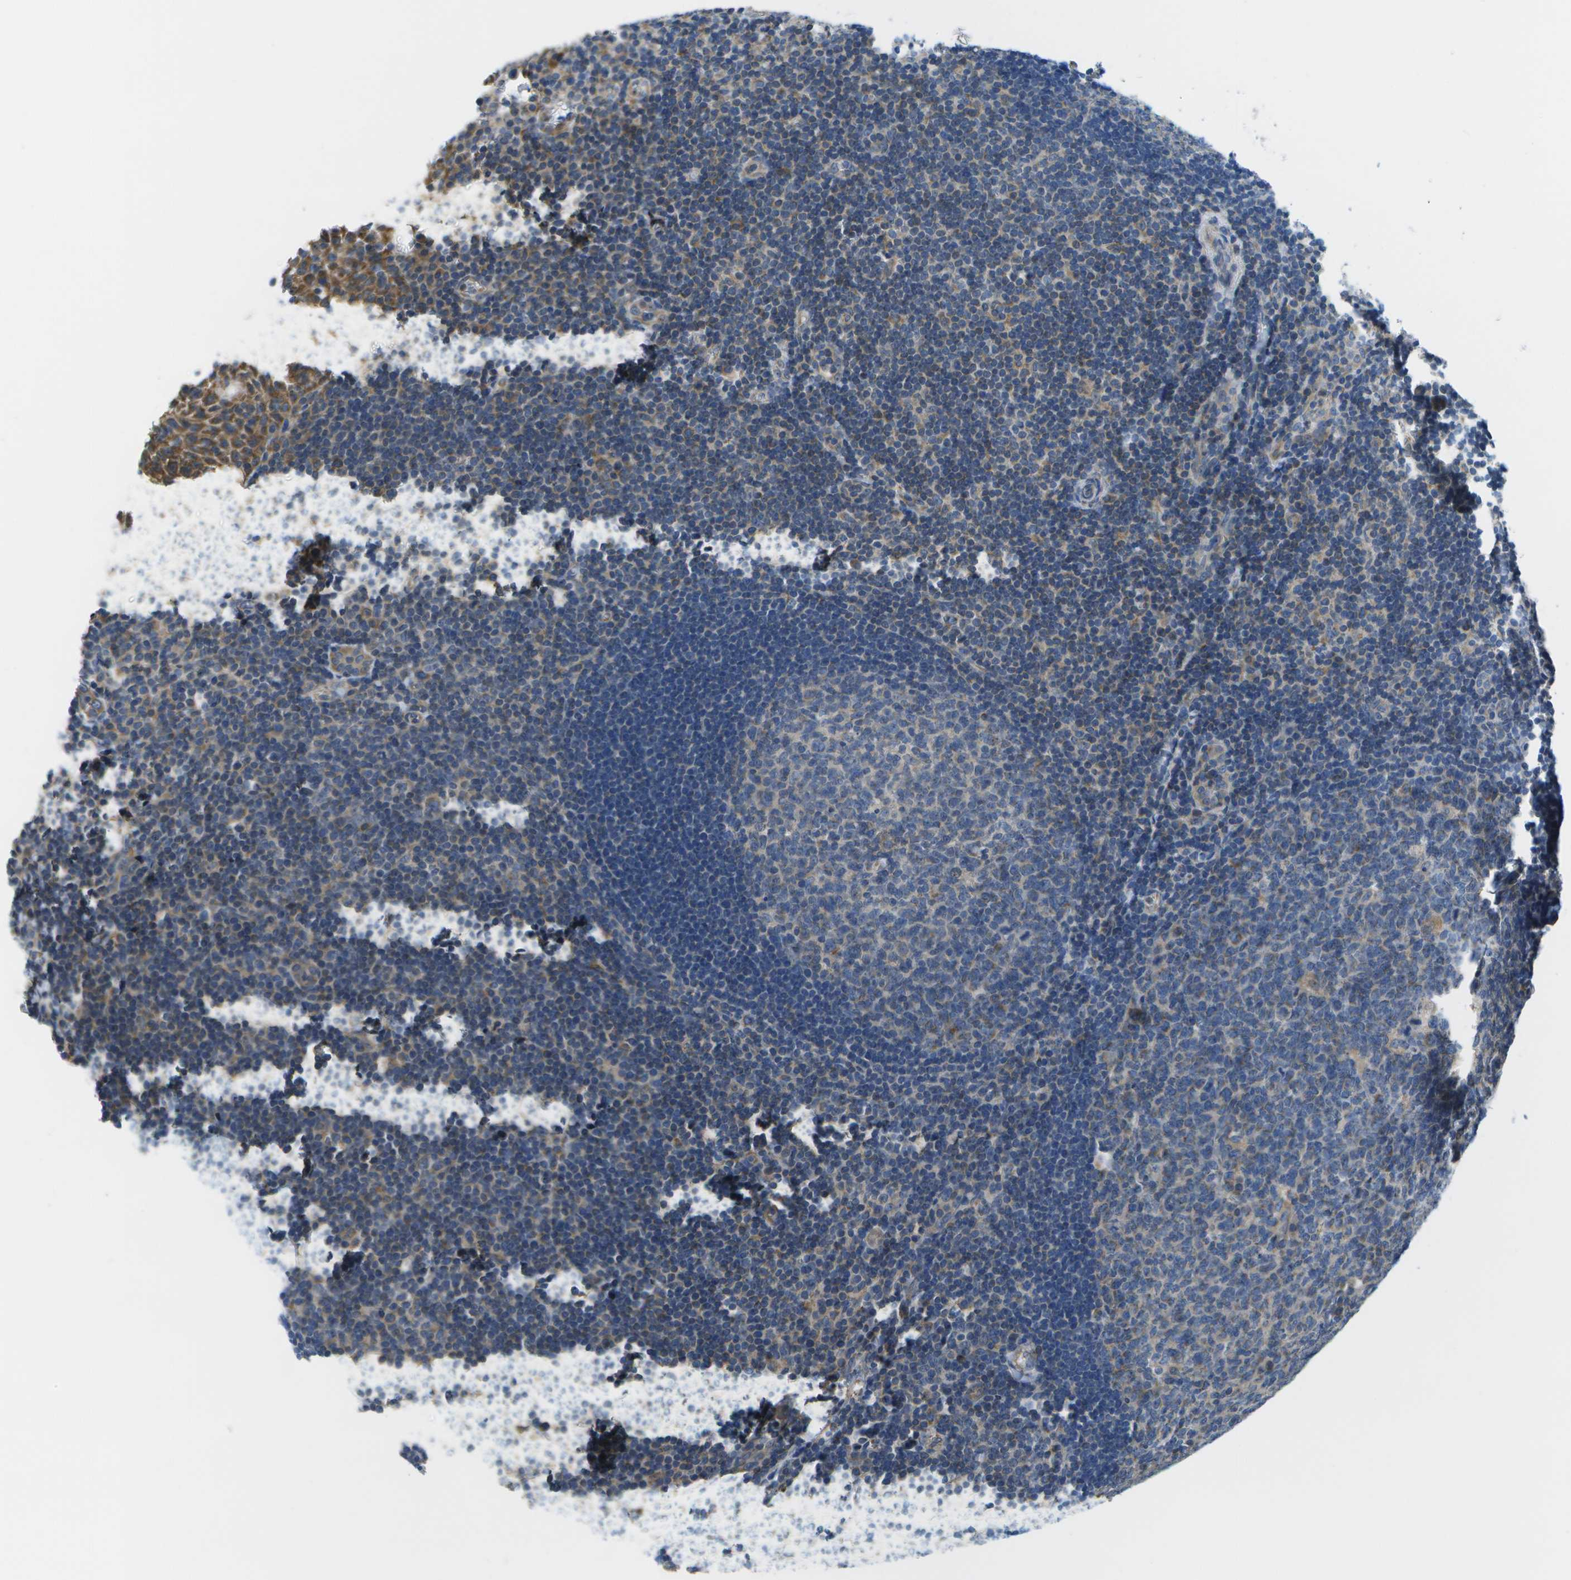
{"staining": {"intensity": "moderate", "quantity": "<25%", "location": "cytoplasmic/membranous"}, "tissue": "tonsil", "cell_type": "Germinal center cells", "image_type": "normal", "snomed": [{"axis": "morphology", "description": "Normal tissue, NOS"}, {"axis": "topography", "description": "Tonsil"}], "caption": "DAB (3,3'-diaminobenzidine) immunohistochemical staining of unremarkable tonsil reveals moderate cytoplasmic/membranous protein staining in about <25% of germinal center cells. (DAB = brown stain, brightfield microscopy at high magnification).", "gene": "GDF5", "patient": {"sex": "male", "age": 37}}